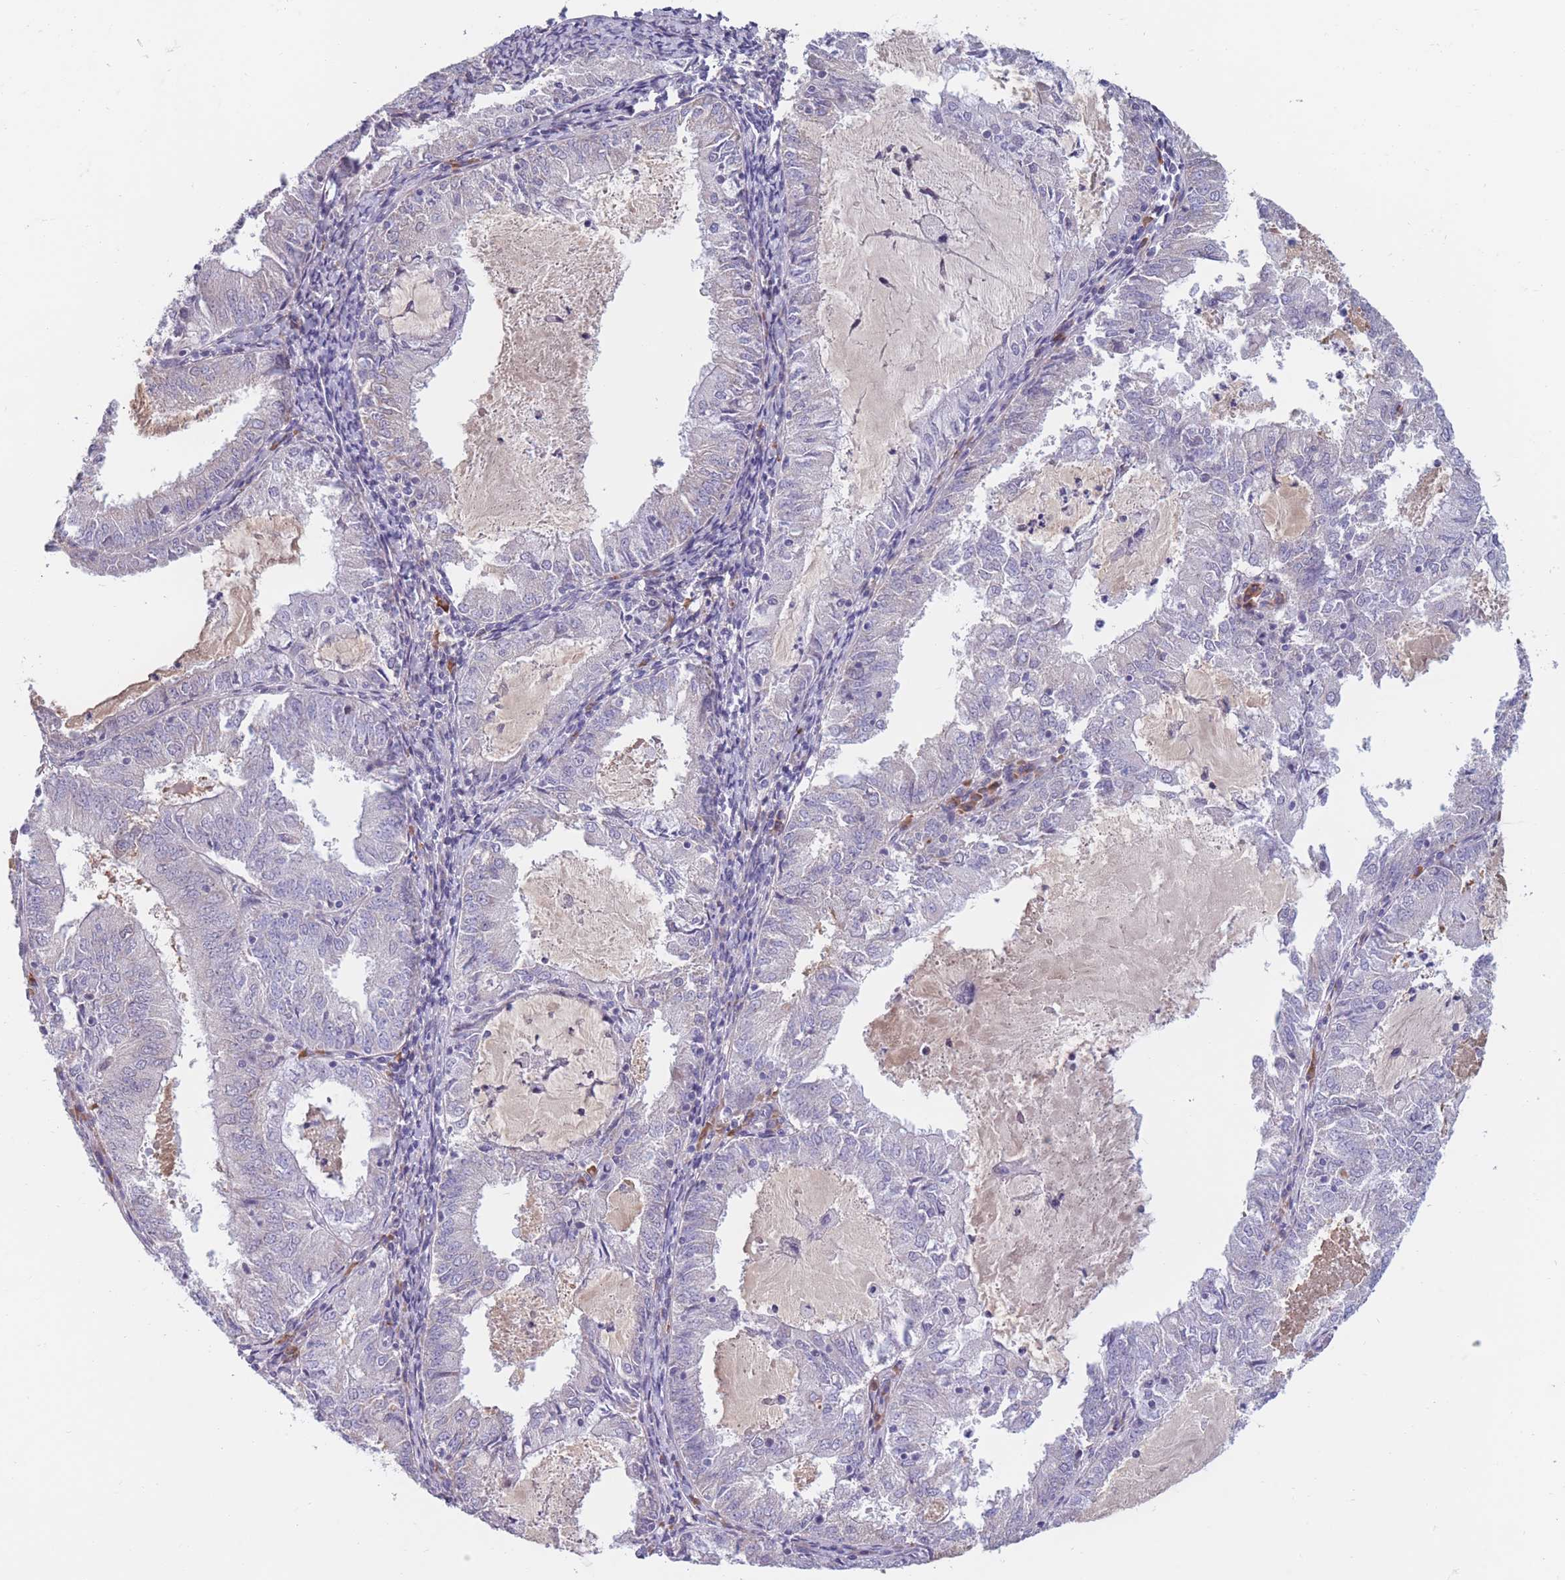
{"staining": {"intensity": "negative", "quantity": "none", "location": "none"}, "tissue": "endometrial cancer", "cell_type": "Tumor cells", "image_type": "cancer", "snomed": [{"axis": "morphology", "description": "Adenocarcinoma, NOS"}, {"axis": "topography", "description": "Endometrium"}], "caption": "DAB (3,3'-diaminobenzidine) immunohistochemical staining of endometrial cancer demonstrates no significant expression in tumor cells. Nuclei are stained in blue.", "gene": "COL27A1", "patient": {"sex": "female", "age": 57}}